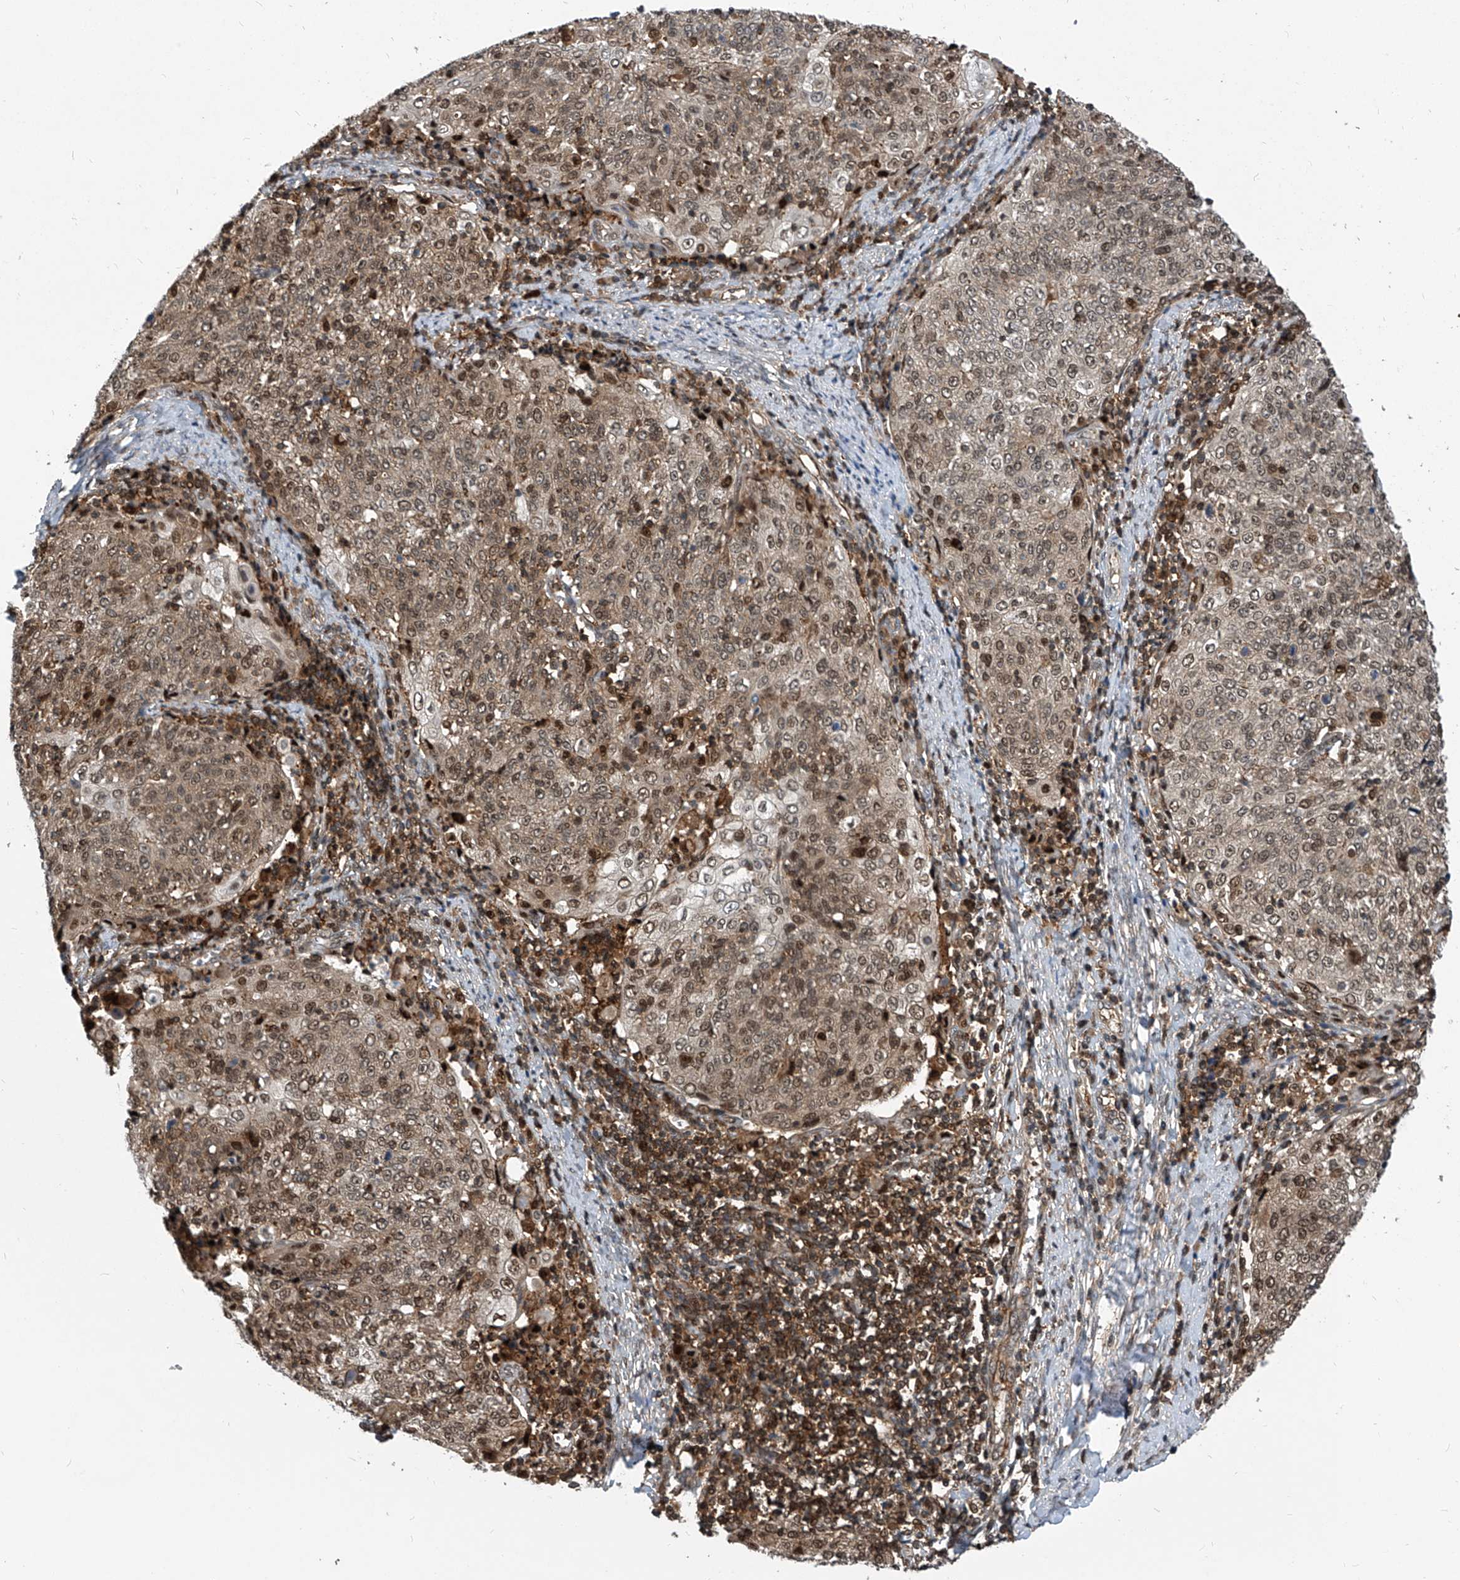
{"staining": {"intensity": "moderate", "quantity": "25%-75%", "location": "nuclear"}, "tissue": "cervical cancer", "cell_type": "Tumor cells", "image_type": "cancer", "snomed": [{"axis": "morphology", "description": "Squamous cell carcinoma, NOS"}, {"axis": "topography", "description": "Cervix"}], "caption": "IHC of cervical cancer (squamous cell carcinoma) demonstrates medium levels of moderate nuclear positivity in approximately 25%-75% of tumor cells. (DAB (3,3'-diaminobenzidine) IHC with brightfield microscopy, high magnification).", "gene": "PSMB1", "patient": {"sex": "female", "age": 48}}